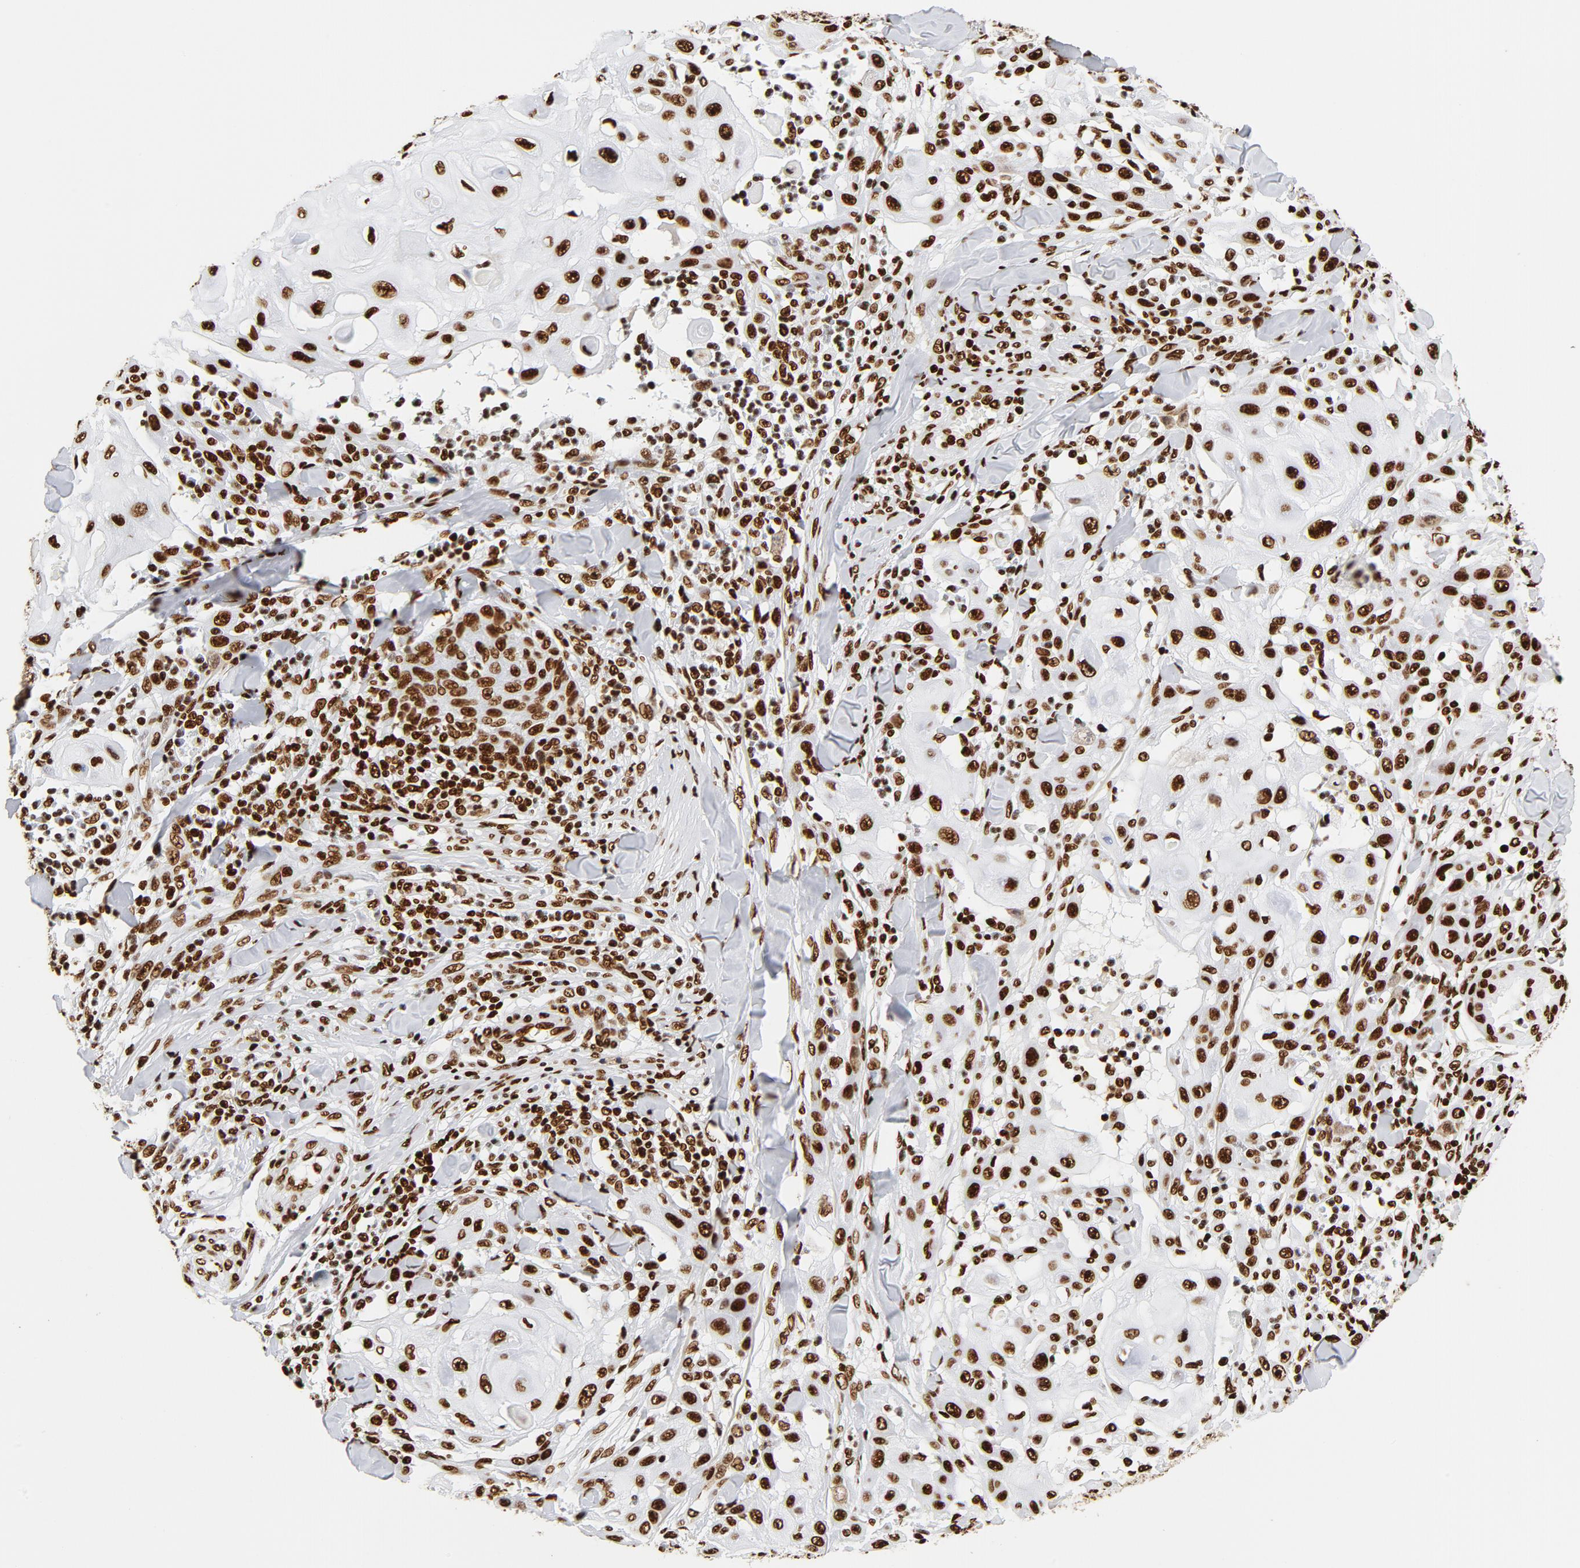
{"staining": {"intensity": "strong", "quantity": ">75%", "location": "nuclear"}, "tissue": "skin cancer", "cell_type": "Tumor cells", "image_type": "cancer", "snomed": [{"axis": "morphology", "description": "Squamous cell carcinoma, NOS"}, {"axis": "topography", "description": "Skin"}], "caption": "Skin cancer was stained to show a protein in brown. There is high levels of strong nuclear positivity in about >75% of tumor cells.", "gene": "XRCC6", "patient": {"sex": "male", "age": 24}}